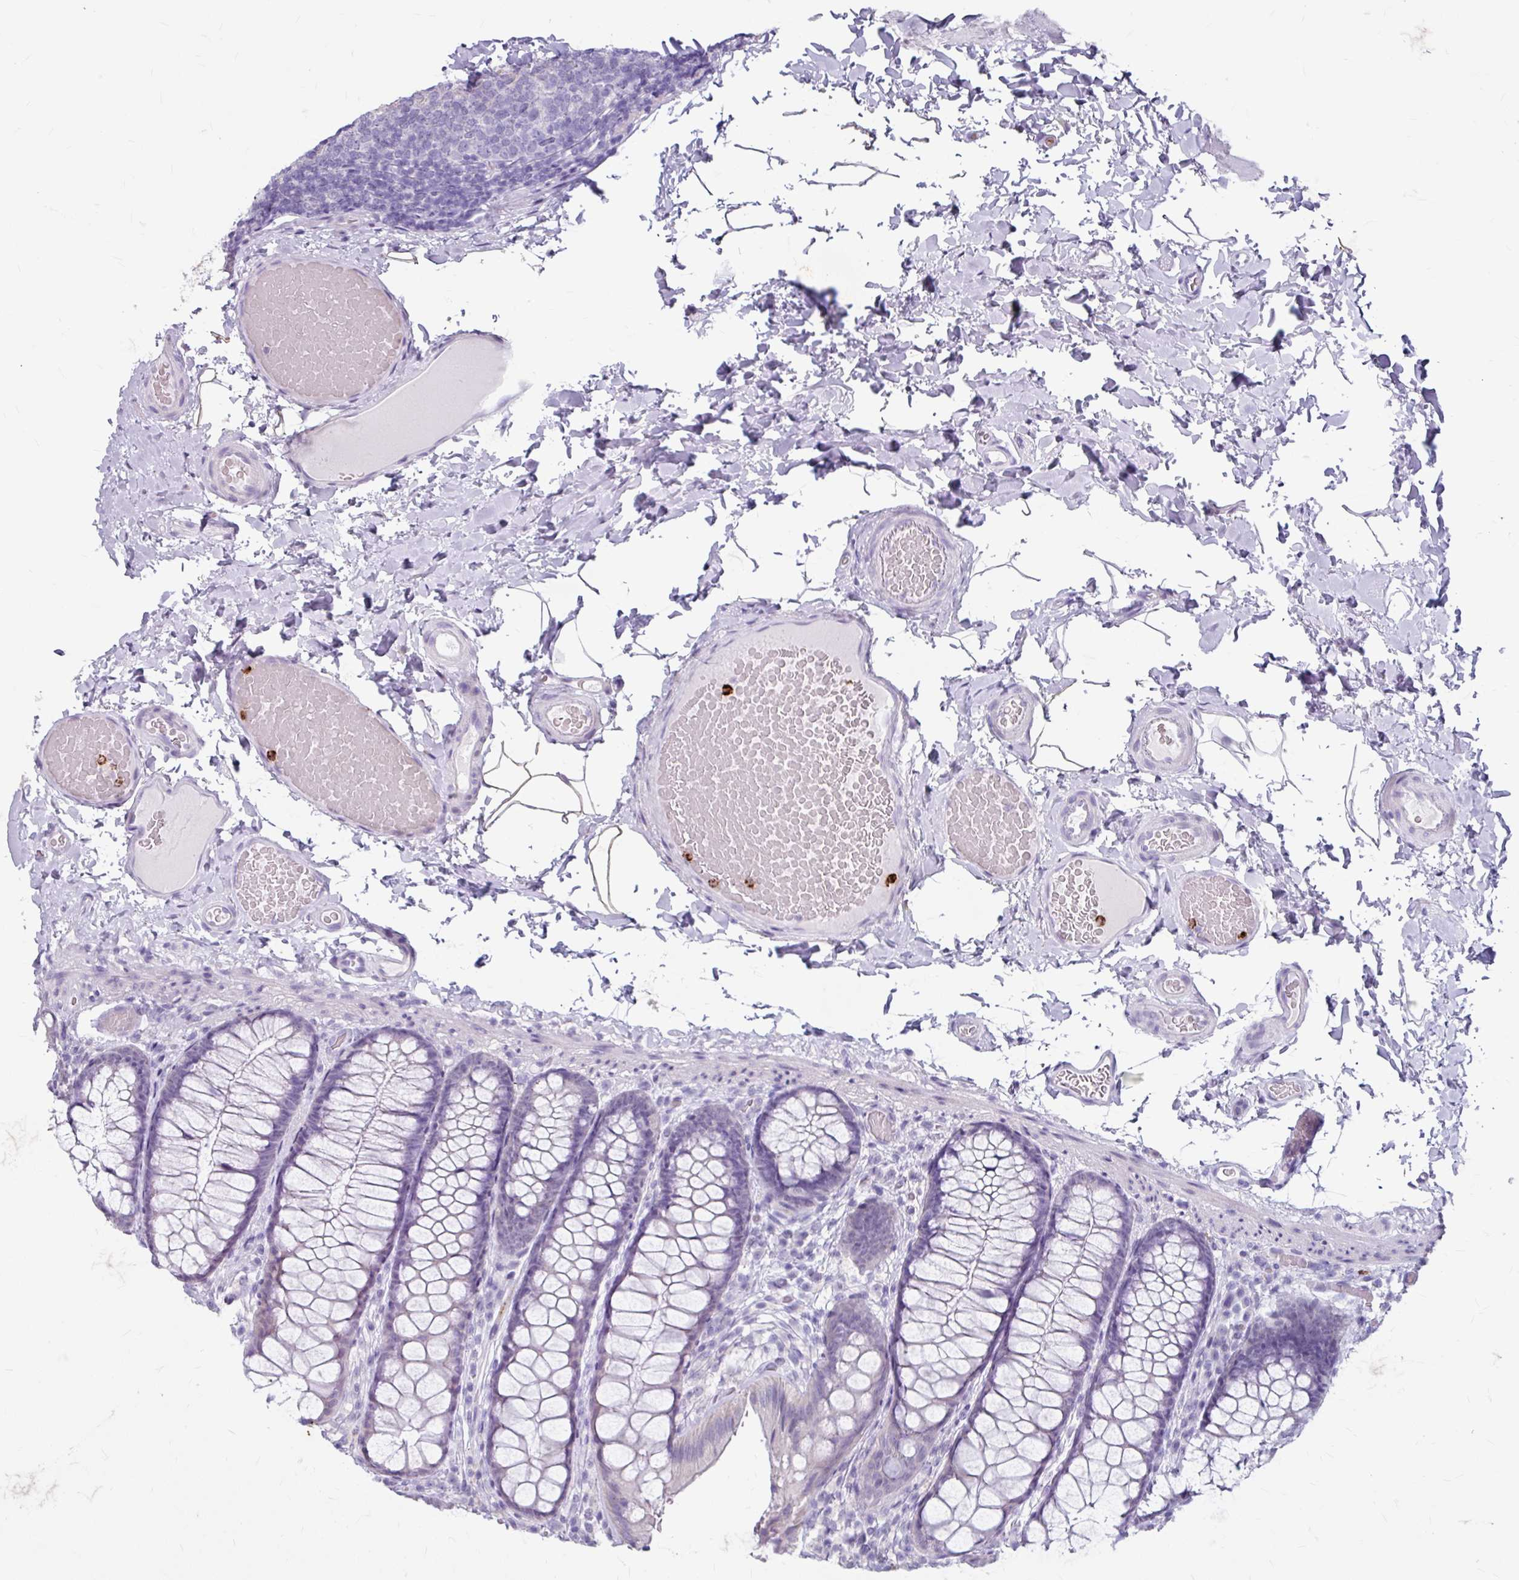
{"staining": {"intensity": "negative", "quantity": "none", "location": "none"}, "tissue": "colon", "cell_type": "Endothelial cells", "image_type": "normal", "snomed": [{"axis": "morphology", "description": "Normal tissue, NOS"}, {"axis": "topography", "description": "Colon"}], "caption": "Colon was stained to show a protein in brown. There is no significant expression in endothelial cells. (Stains: DAB immunohistochemistry with hematoxylin counter stain, Microscopy: brightfield microscopy at high magnification).", "gene": "ANKRD1", "patient": {"sex": "male", "age": 46}}